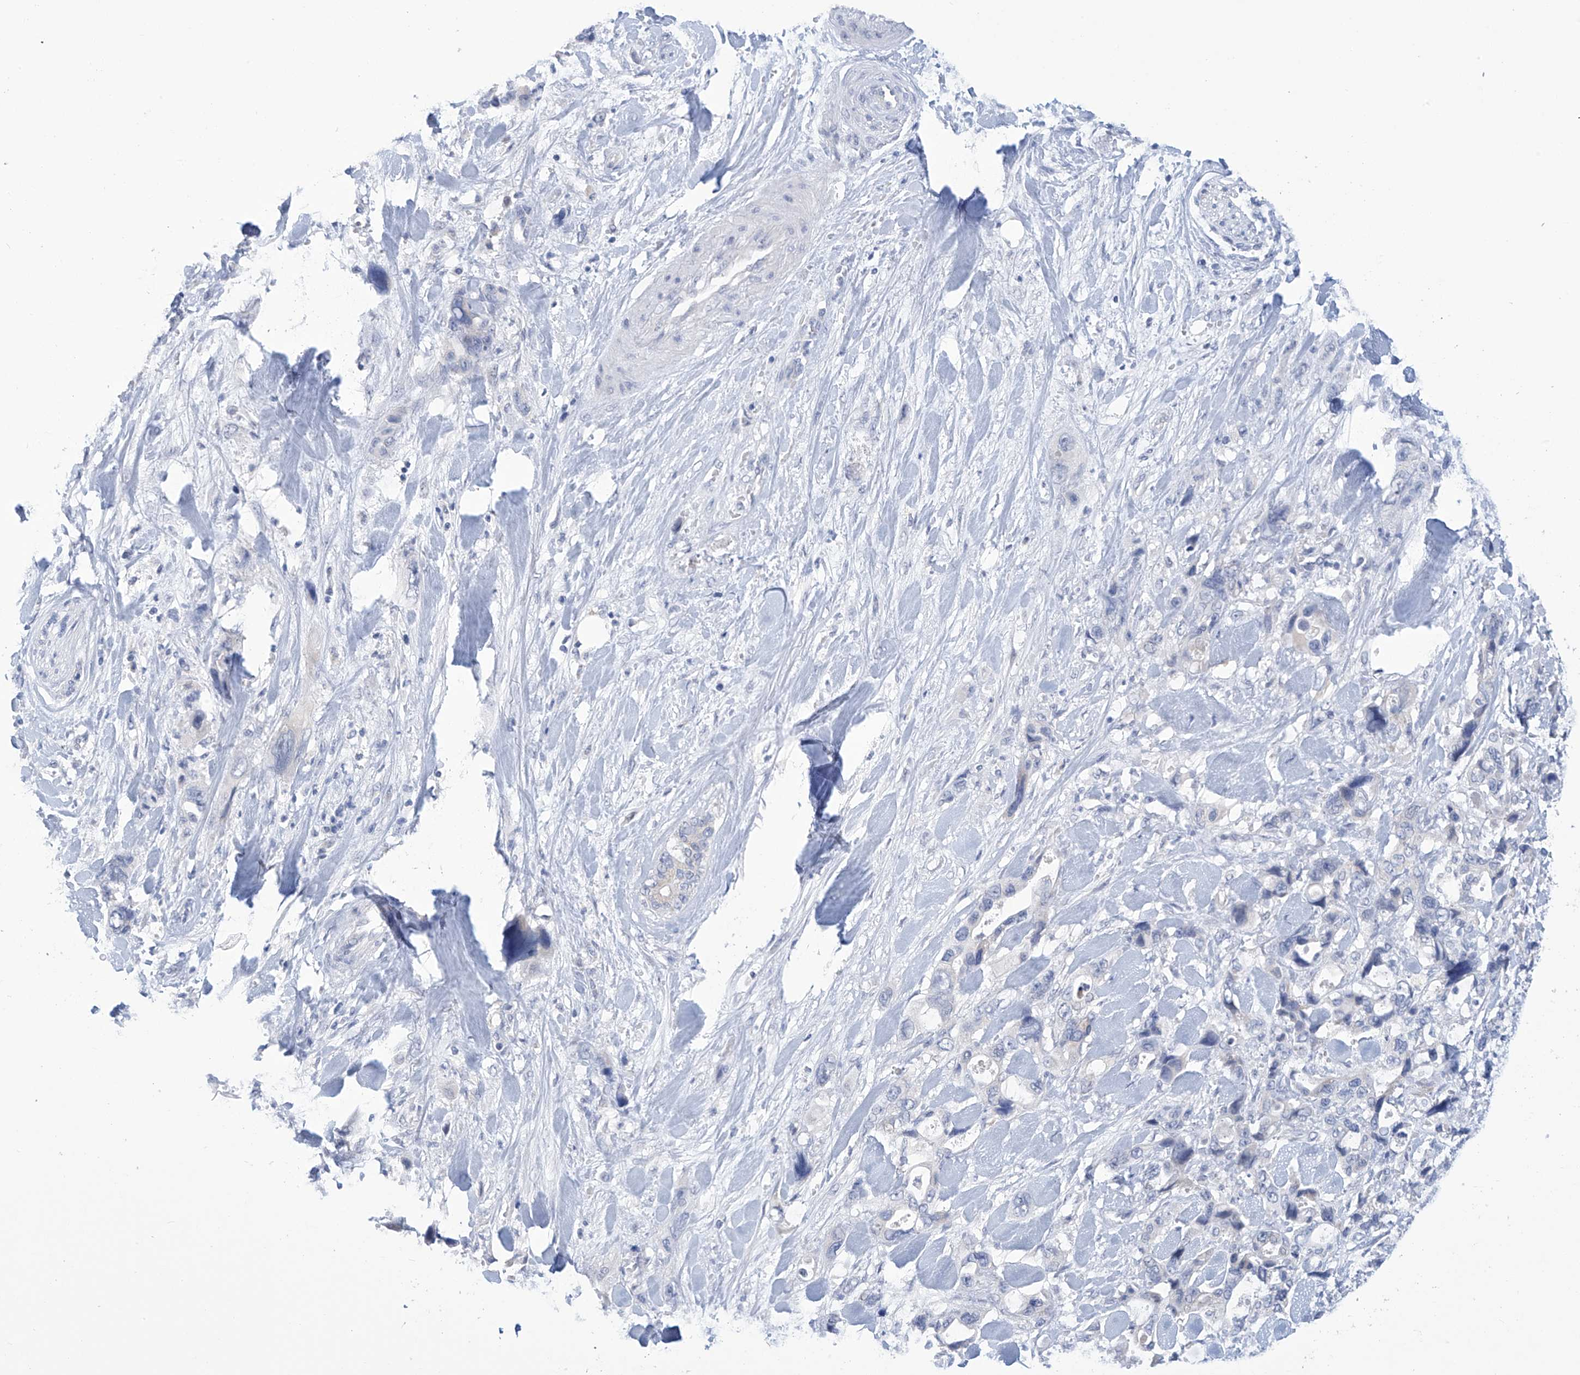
{"staining": {"intensity": "negative", "quantity": "none", "location": "none"}, "tissue": "pancreatic cancer", "cell_type": "Tumor cells", "image_type": "cancer", "snomed": [{"axis": "morphology", "description": "Adenocarcinoma, NOS"}, {"axis": "topography", "description": "Pancreas"}], "caption": "Pancreatic cancer (adenocarcinoma) was stained to show a protein in brown. There is no significant positivity in tumor cells. (Immunohistochemistry (ihc), brightfield microscopy, high magnification).", "gene": "IBA57", "patient": {"sex": "male", "age": 46}}